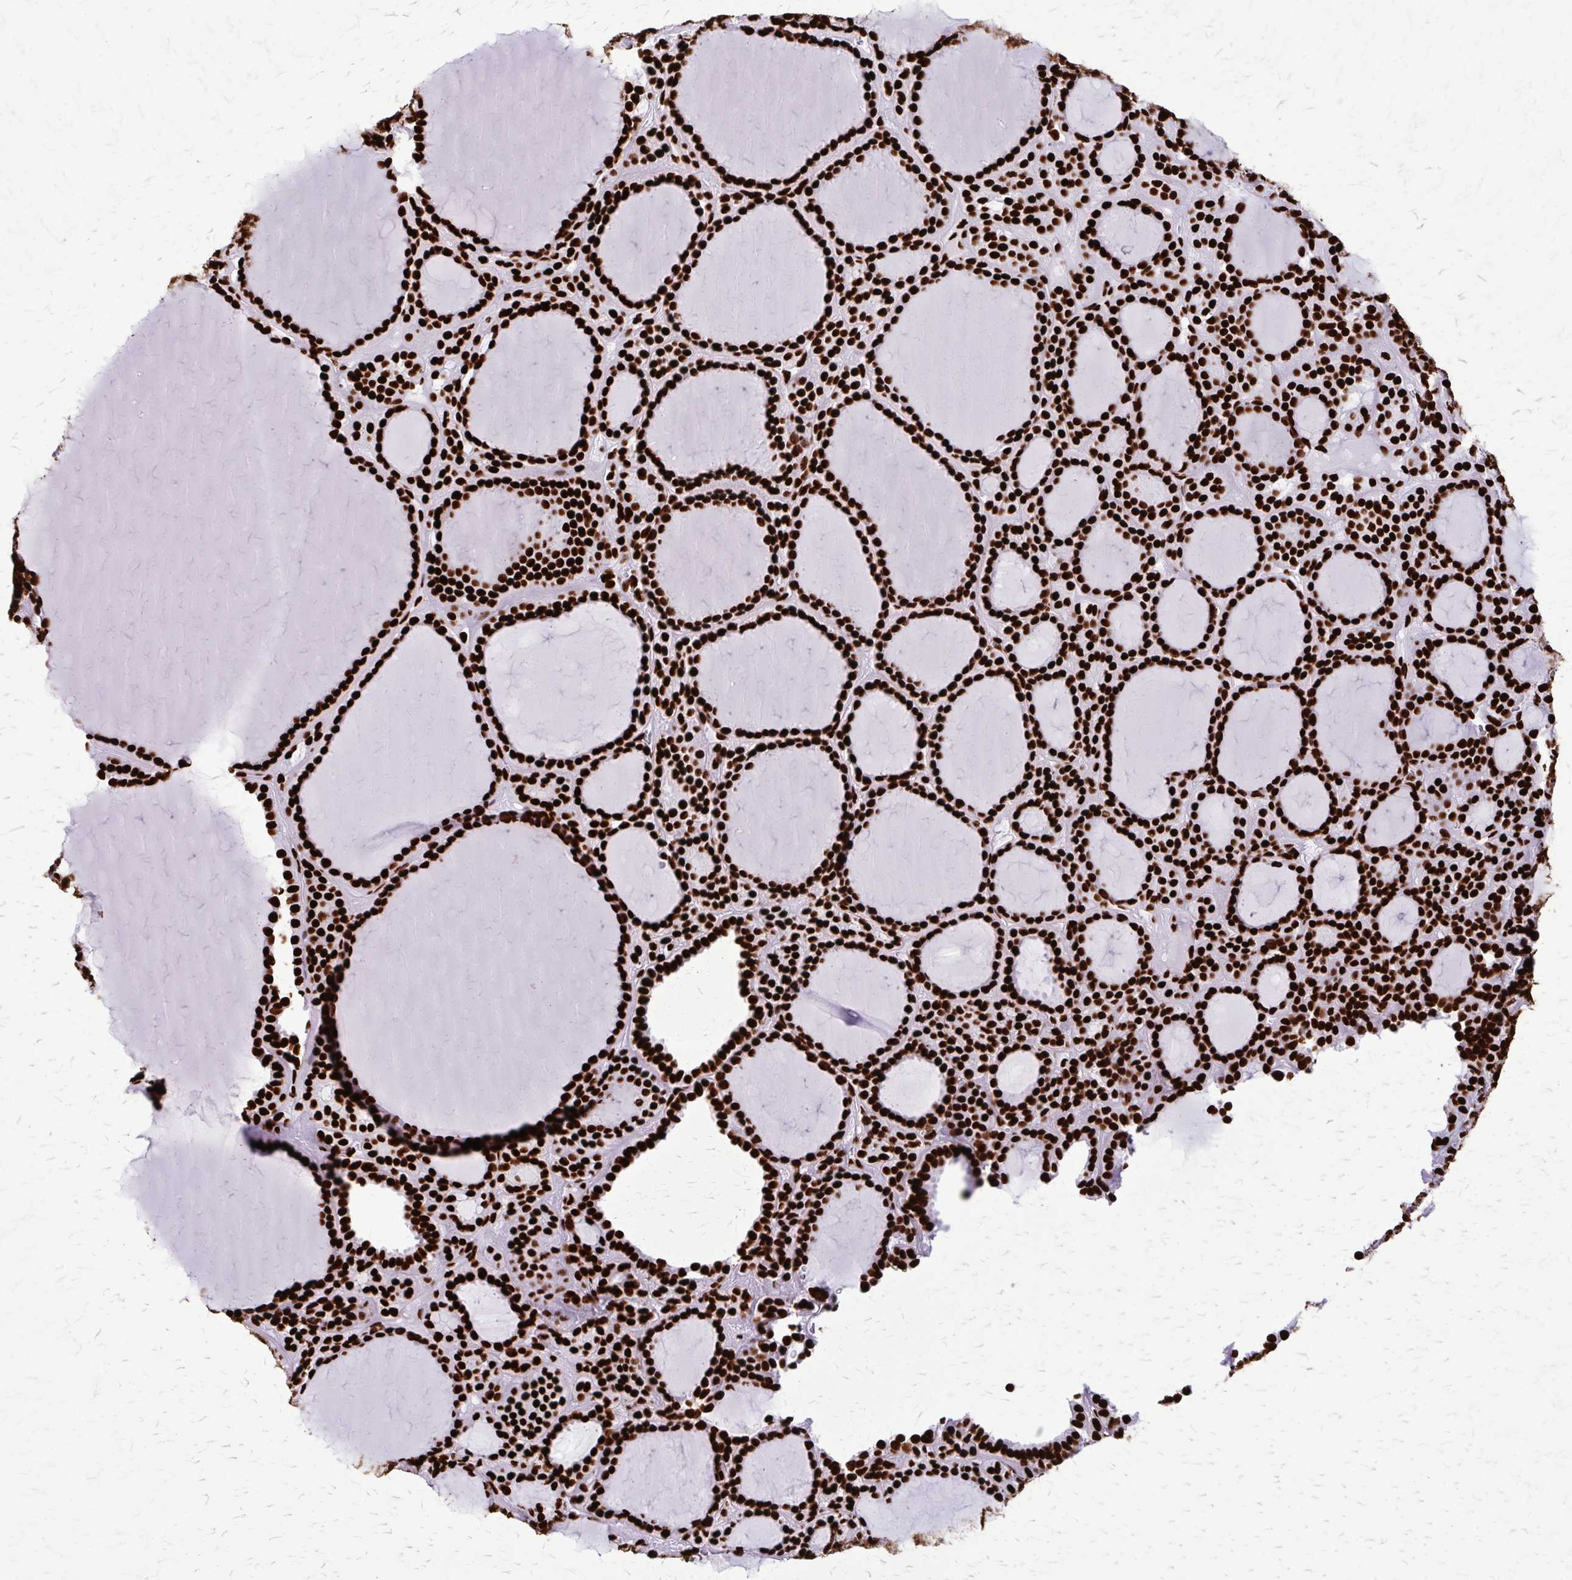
{"staining": {"intensity": "strong", "quantity": ">75%", "location": "nuclear"}, "tissue": "thyroid cancer", "cell_type": "Tumor cells", "image_type": "cancer", "snomed": [{"axis": "morphology", "description": "Follicular adenoma carcinoma, NOS"}, {"axis": "topography", "description": "Thyroid gland"}], "caption": "Immunohistochemistry of thyroid follicular adenoma carcinoma displays high levels of strong nuclear expression in about >75% of tumor cells.", "gene": "SFPQ", "patient": {"sex": "female", "age": 63}}